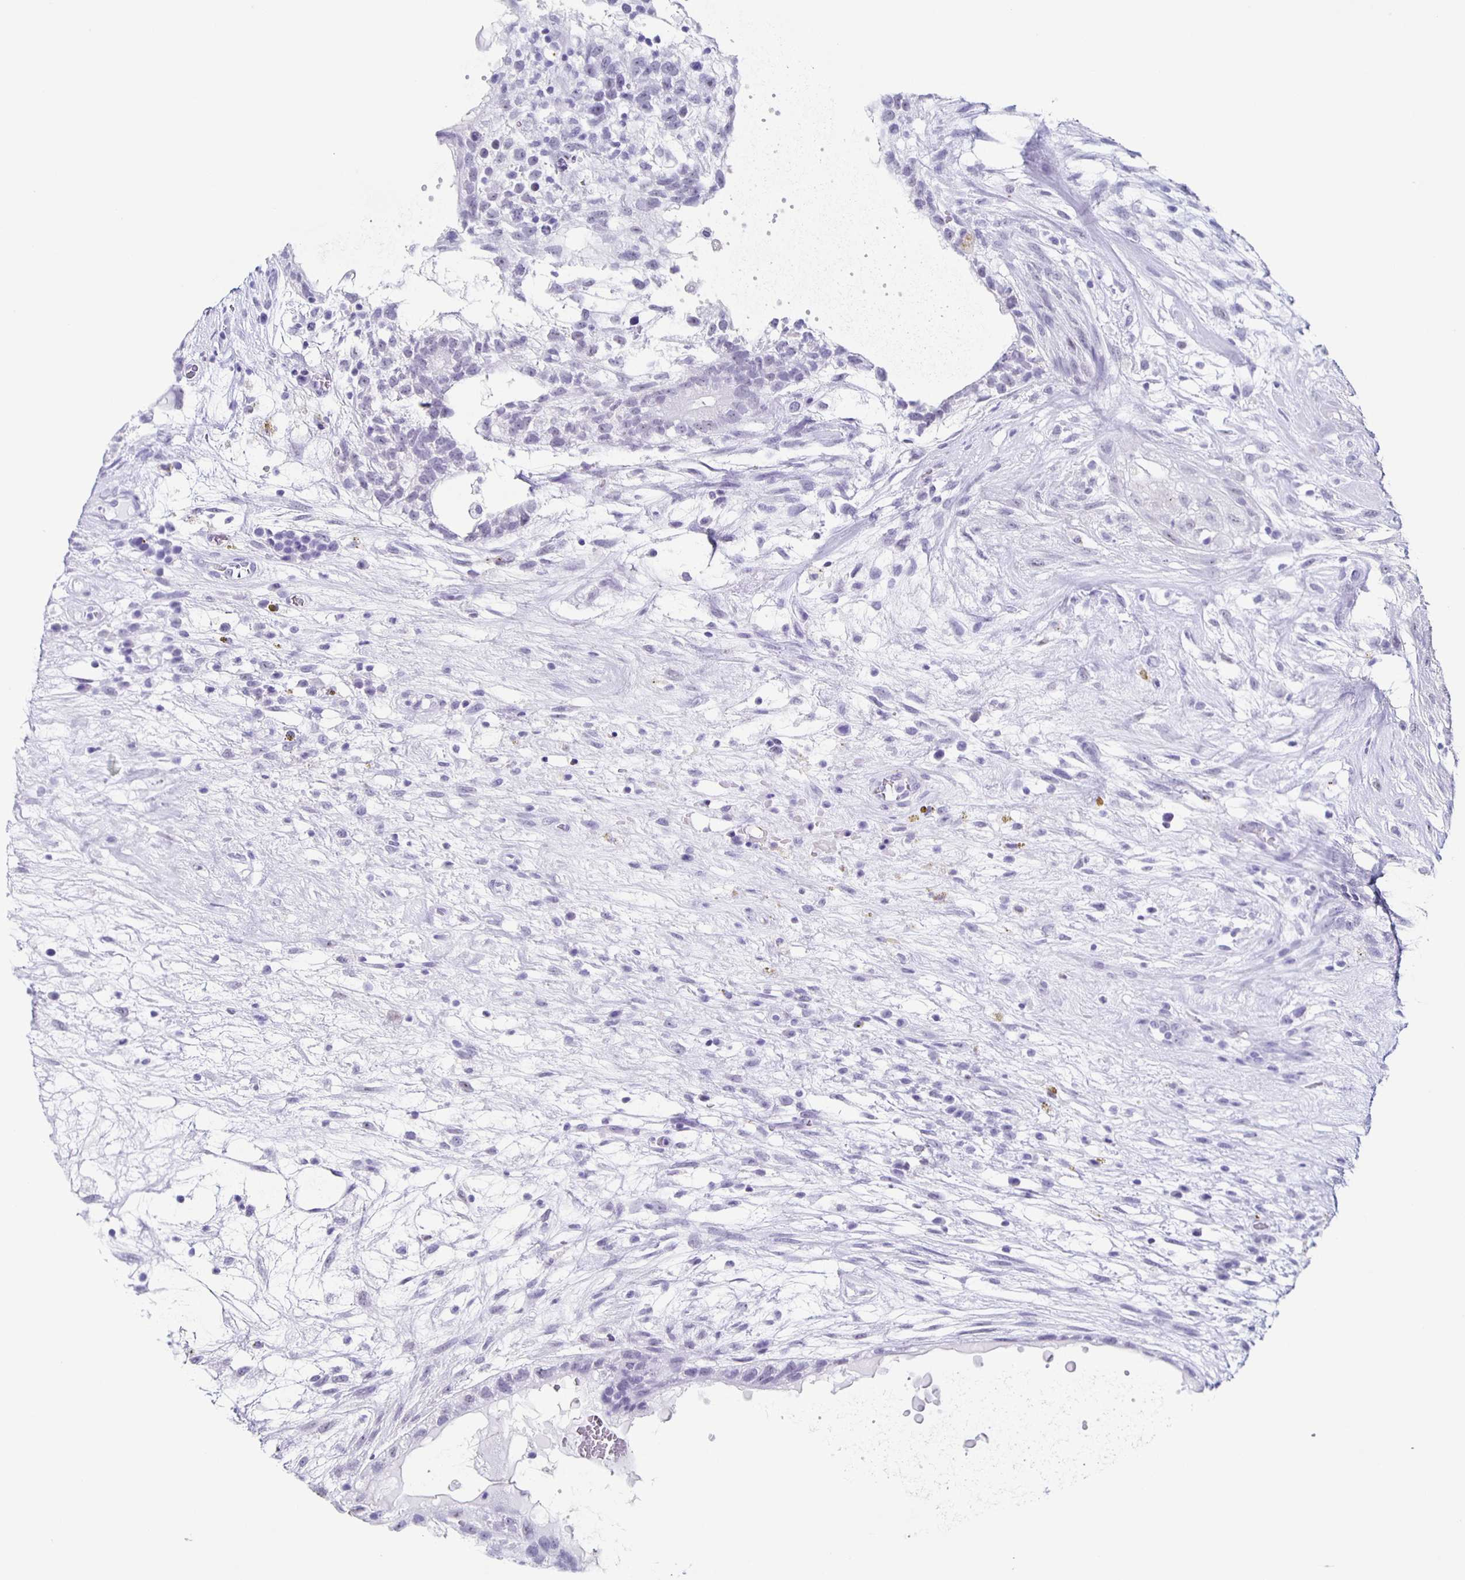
{"staining": {"intensity": "negative", "quantity": "none", "location": "none"}, "tissue": "testis cancer", "cell_type": "Tumor cells", "image_type": "cancer", "snomed": [{"axis": "morphology", "description": "Normal tissue, NOS"}, {"axis": "morphology", "description": "Carcinoma, Embryonal, NOS"}, {"axis": "topography", "description": "Testis"}], "caption": "DAB (3,3'-diaminobenzidine) immunohistochemical staining of human embryonal carcinoma (testis) displays no significant positivity in tumor cells.", "gene": "TPPP", "patient": {"sex": "male", "age": 32}}